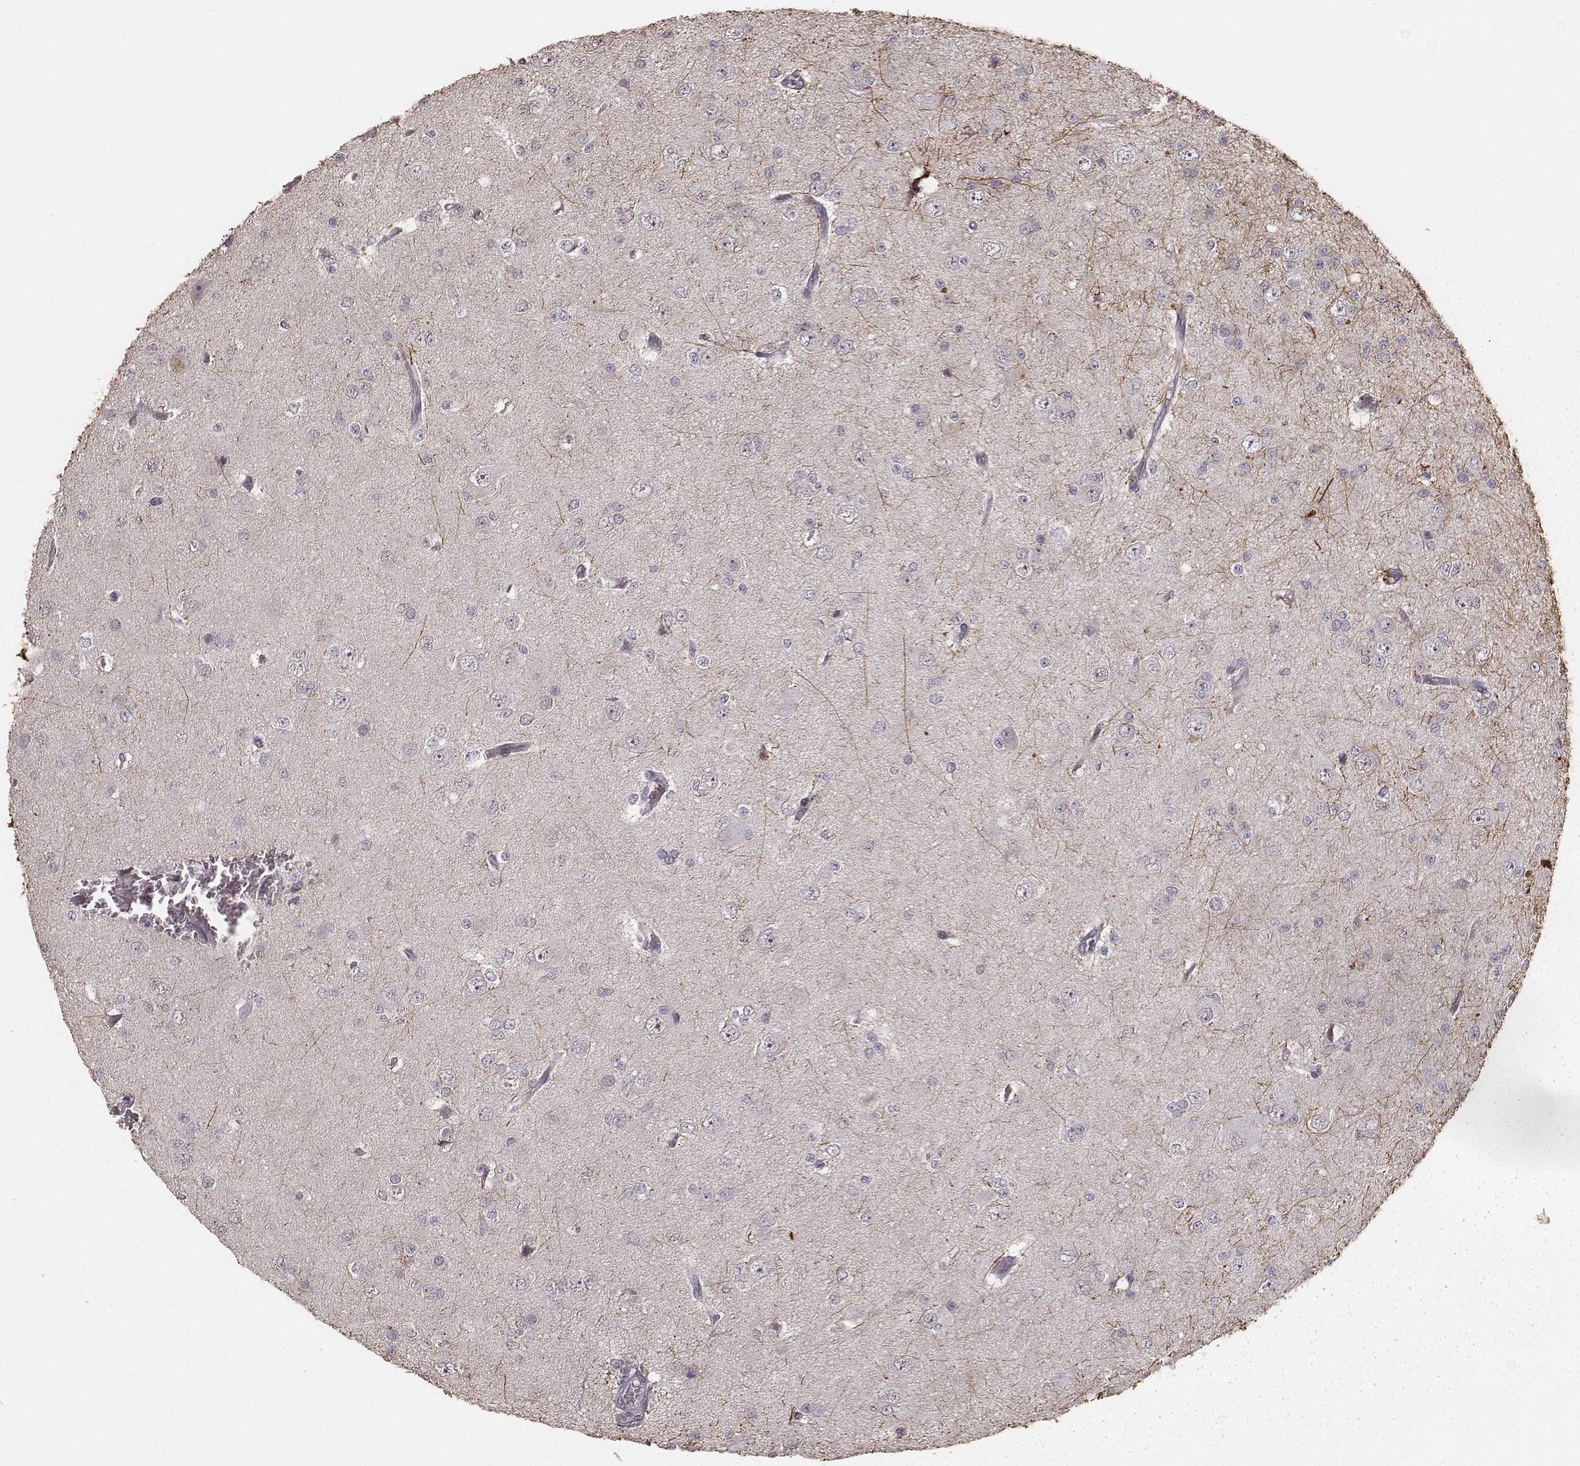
{"staining": {"intensity": "negative", "quantity": "none", "location": "none"}, "tissue": "glioma", "cell_type": "Tumor cells", "image_type": "cancer", "snomed": [{"axis": "morphology", "description": "Glioma, malignant, Low grade"}, {"axis": "topography", "description": "Brain"}], "caption": "Photomicrograph shows no protein staining in tumor cells of malignant glioma (low-grade) tissue.", "gene": "SLC7A4", "patient": {"sex": "male", "age": 27}}